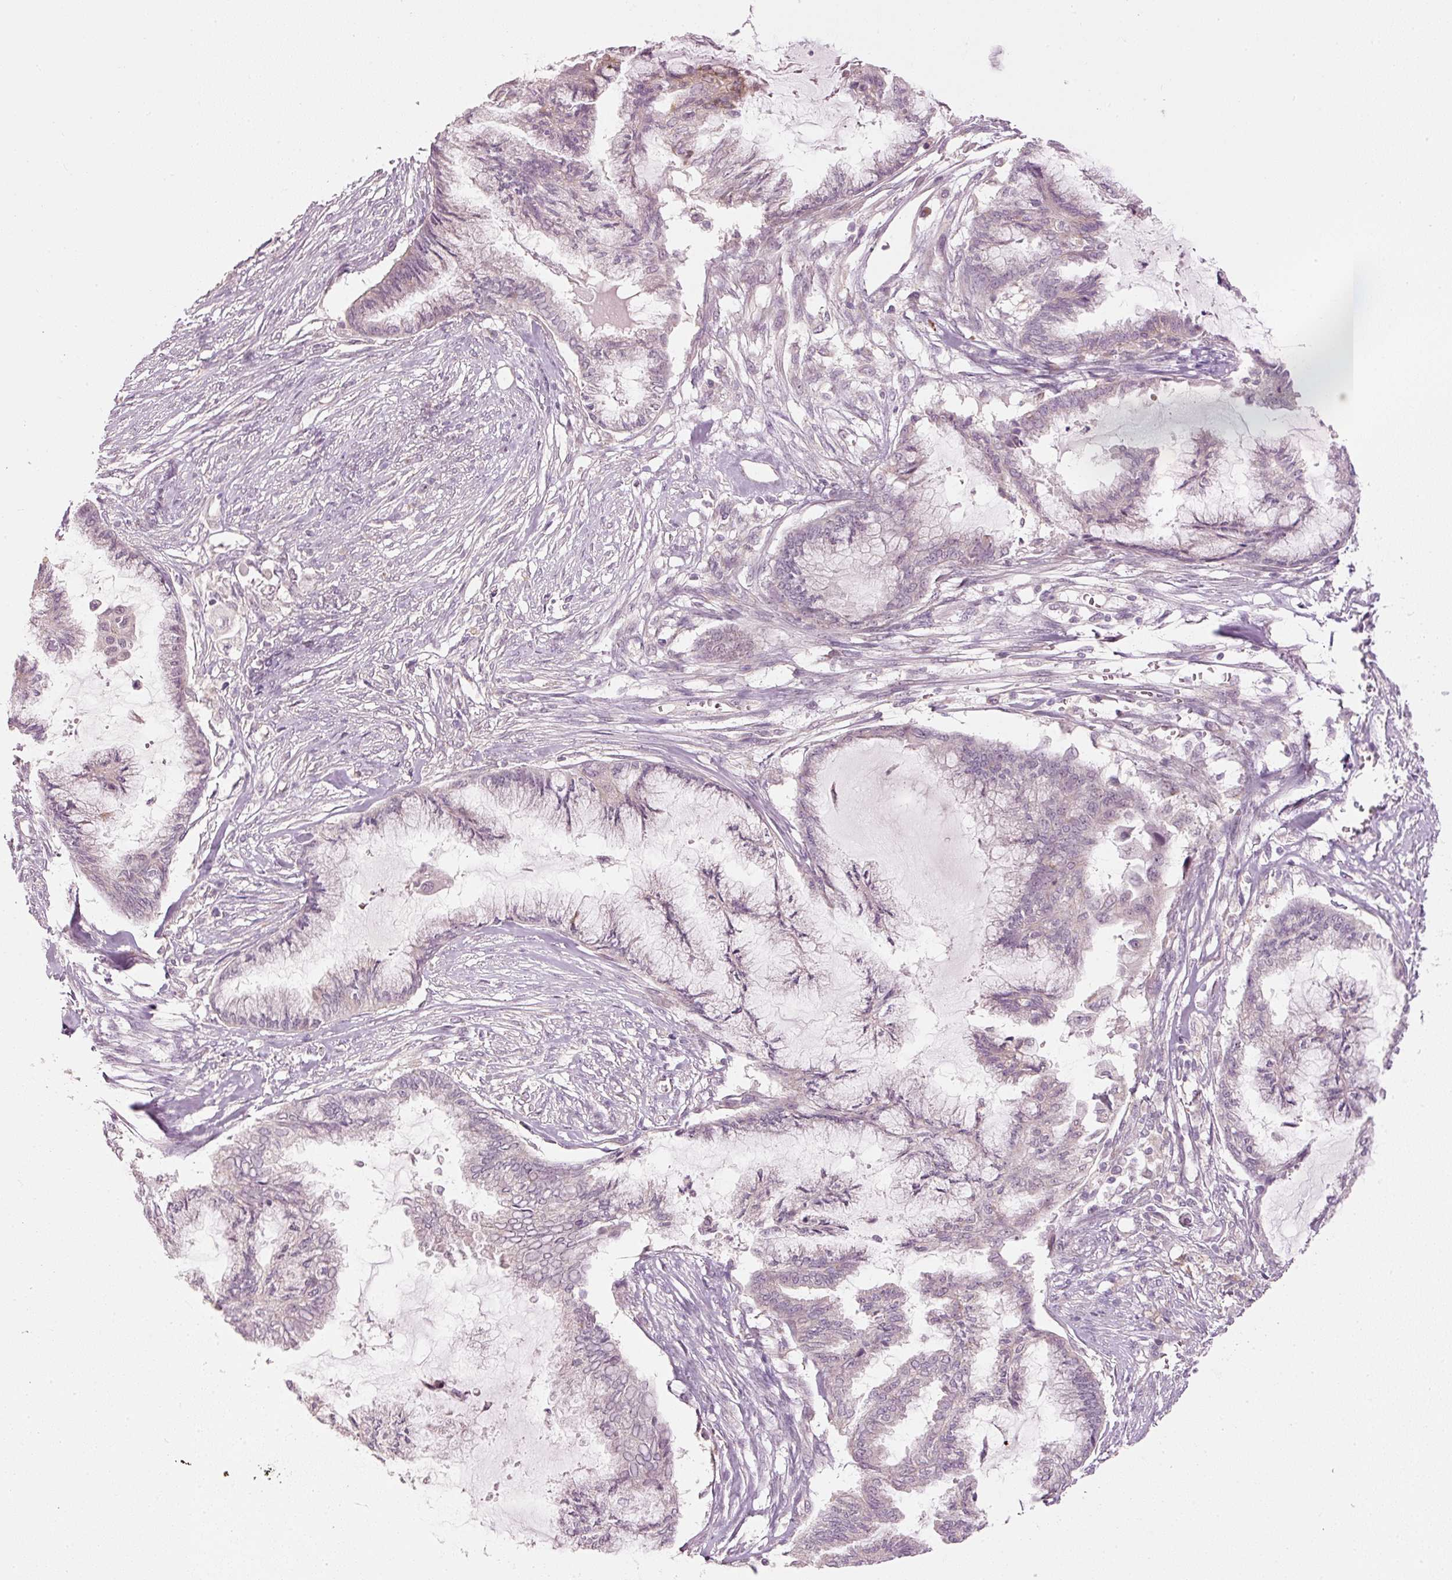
{"staining": {"intensity": "negative", "quantity": "none", "location": "none"}, "tissue": "endometrial cancer", "cell_type": "Tumor cells", "image_type": "cancer", "snomed": [{"axis": "morphology", "description": "Adenocarcinoma, NOS"}, {"axis": "topography", "description": "Endometrium"}], "caption": "DAB (3,3'-diaminobenzidine) immunohistochemical staining of adenocarcinoma (endometrial) reveals no significant staining in tumor cells.", "gene": "CDC20B", "patient": {"sex": "female", "age": 86}}